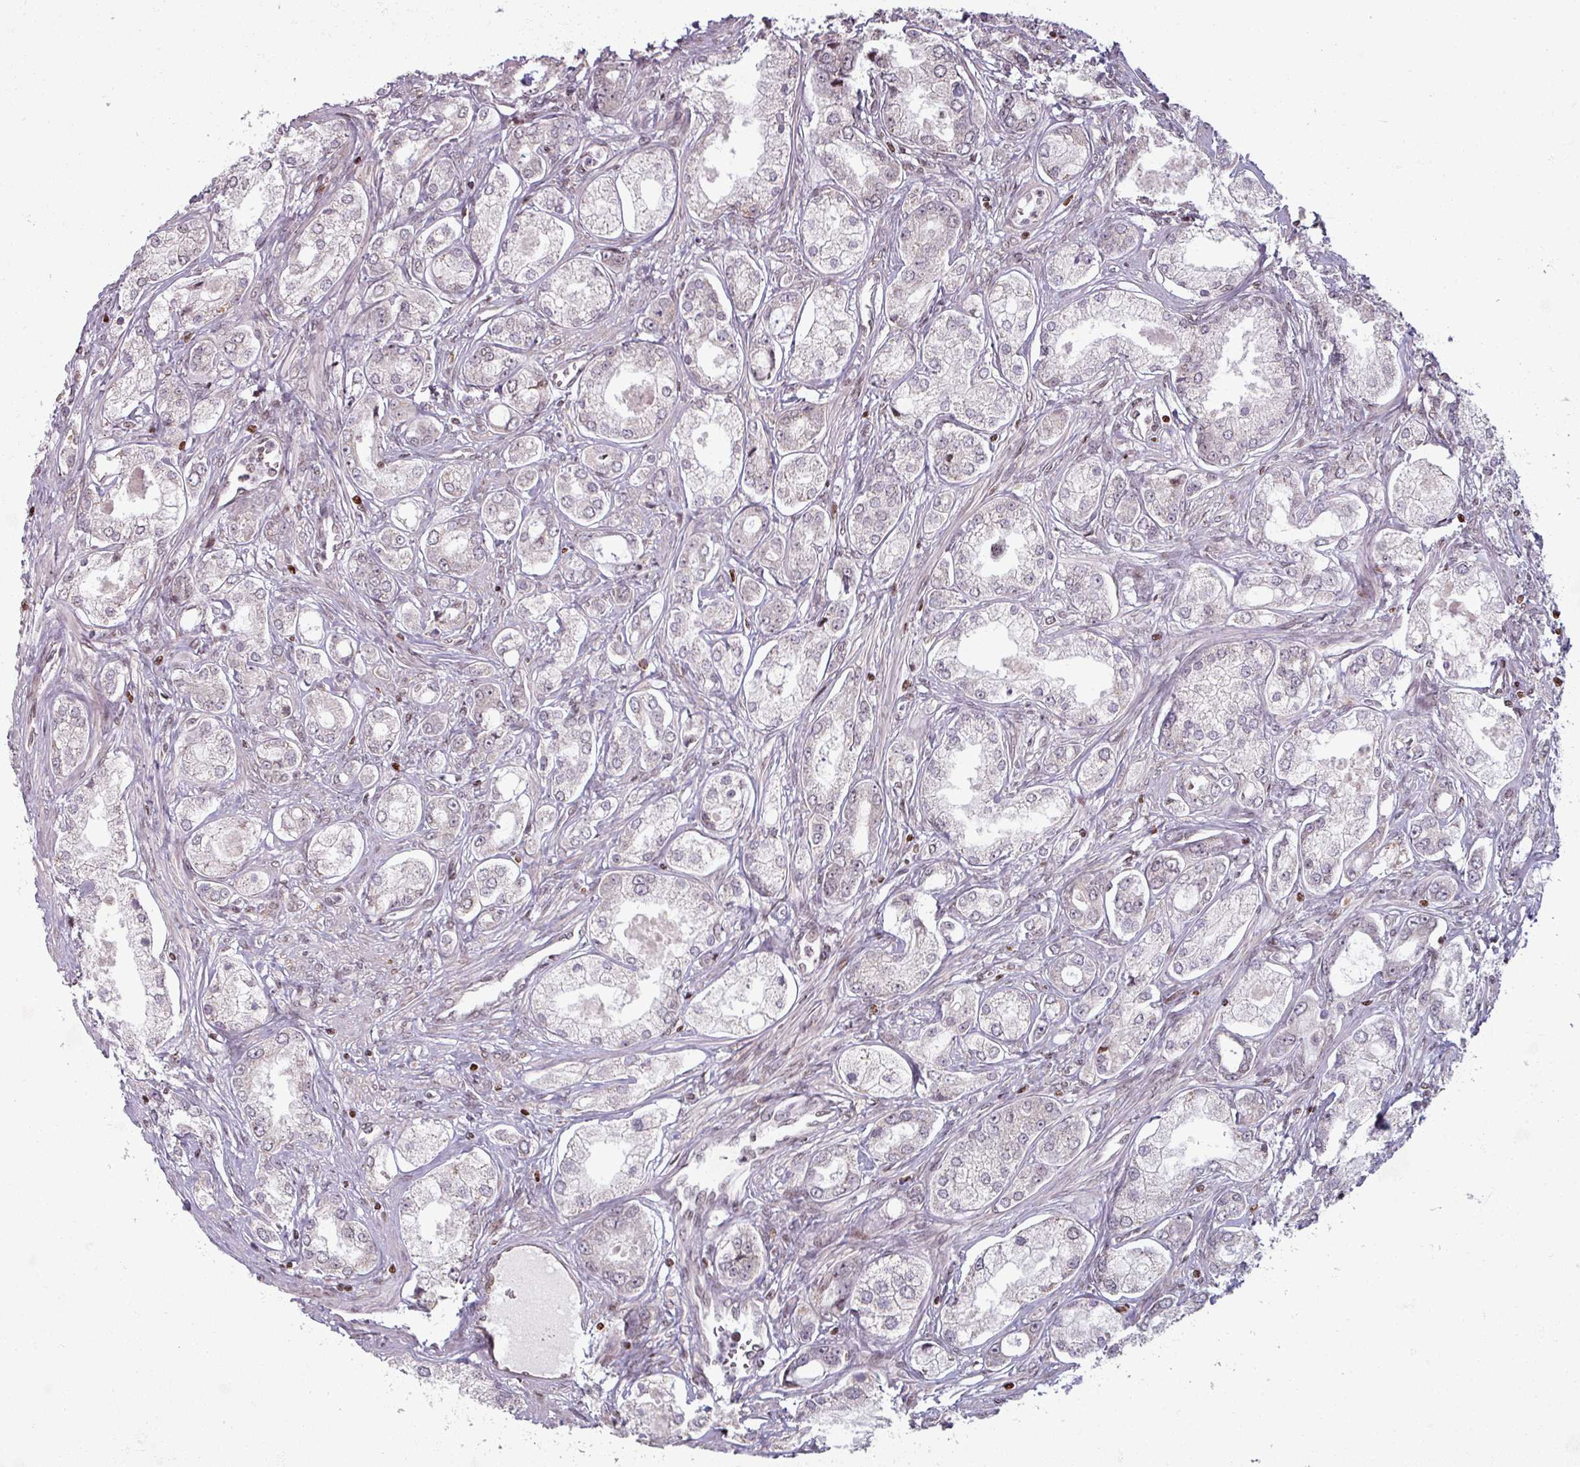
{"staining": {"intensity": "negative", "quantity": "none", "location": "none"}, "tissue": "prostate cancer", "cell_type": "Tumor cells", "image_type": "cancer", "snomed": [{"axis": "morphology", "description": "Adenocarcinoma, Low grade"}, {"axis": "topography", "description": "Prostate"}], "caption": "Tumor cells show no significant positivity in prostate low-grade adenocarcinoma. (Brightfield microscopy of DAB (3,3'-diaminobenzidine) immunohistochemistry (IHC) at high magnification).", "gene": "NCOR1", "patient": {"sex": "male", "age": 68}}